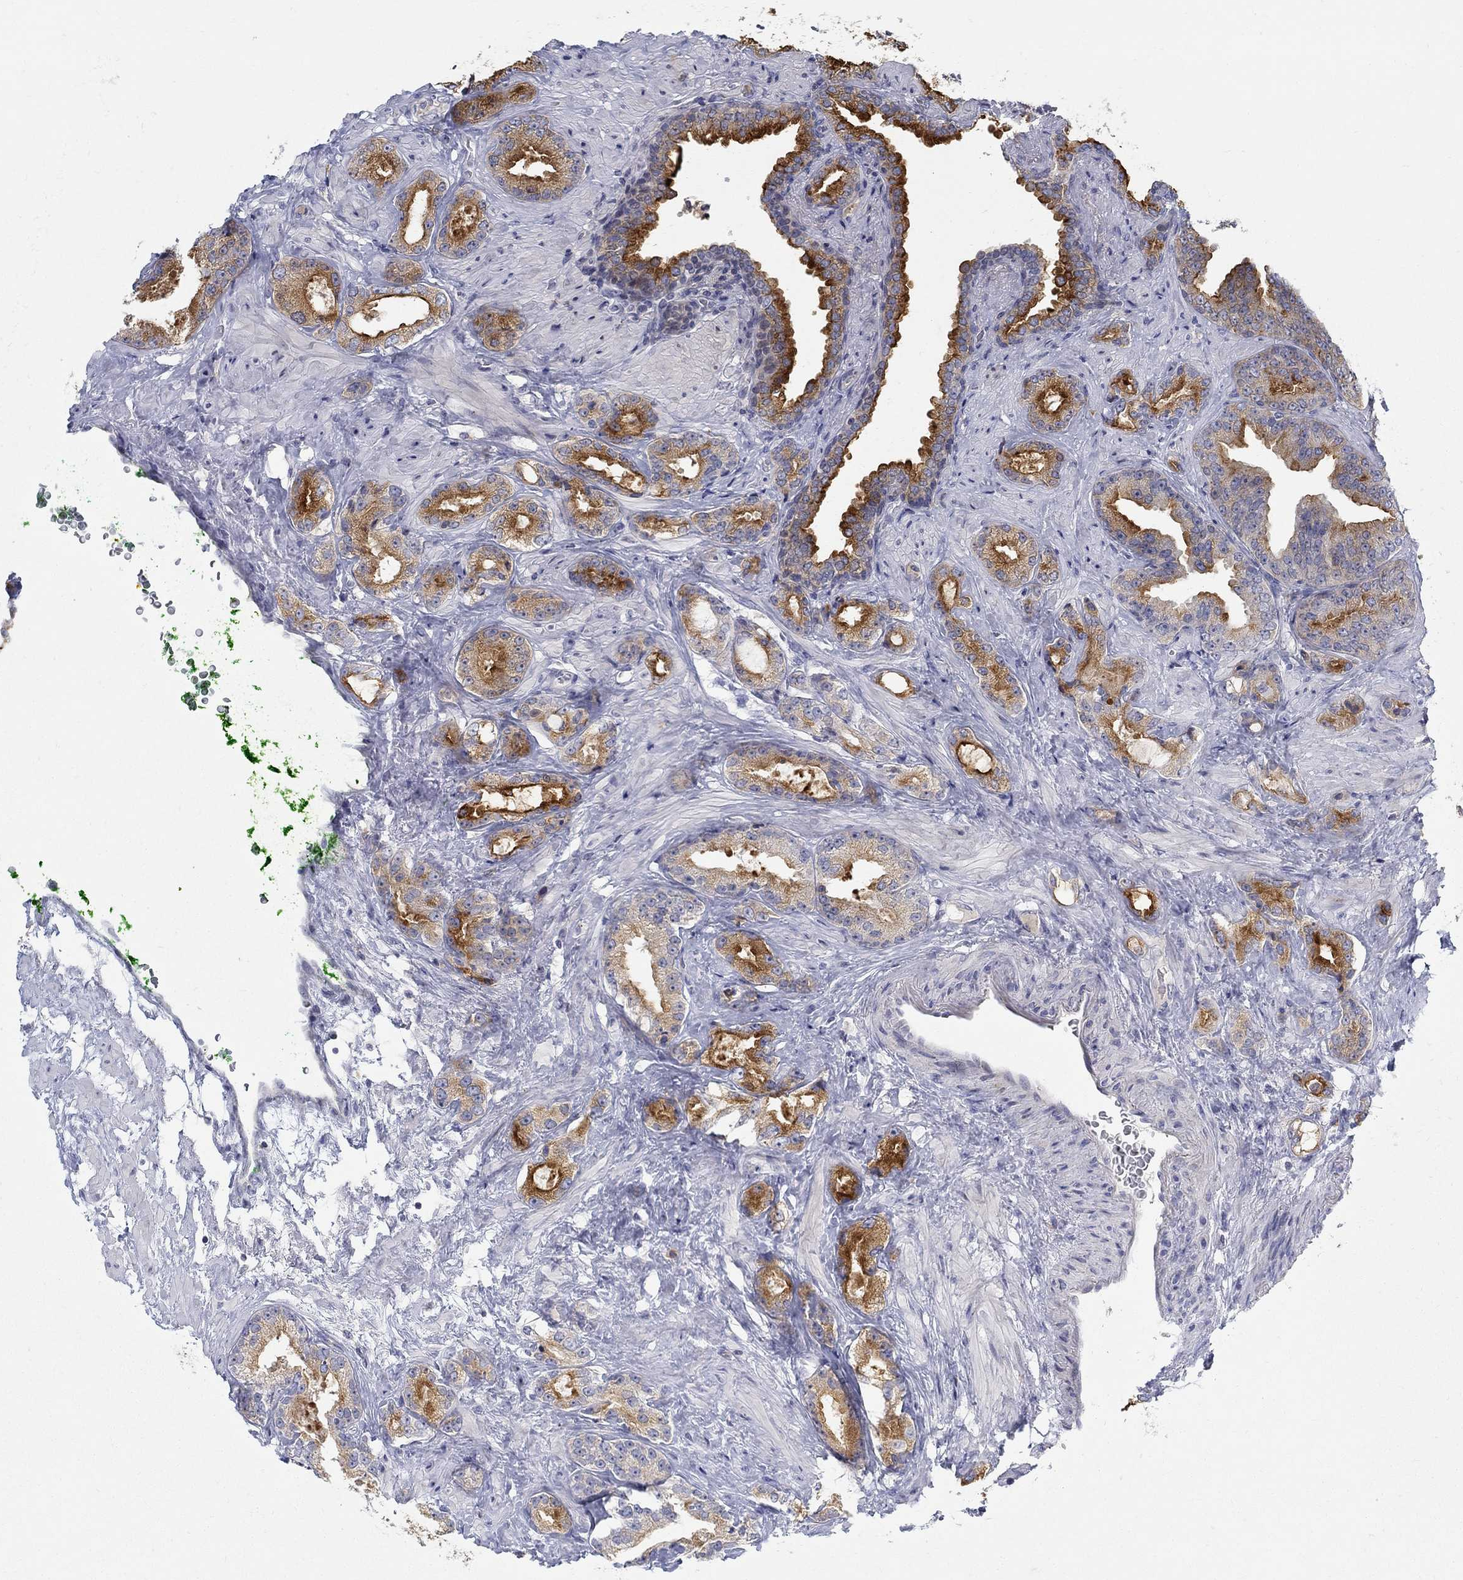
{"staining": {"intensity": "strong", "quantity": ">75%", "location": "cytoplasmic/membranous"}, "tissue": "prostate cancer", "cell_type": "Tumor cells", "image_type": "cancer", "snomed": [{"axis": "morphology", "description": "Adenocarcinoma, Low grade"}, {"axis": "topography", "description": "Prostate"}], "caption": "IHC staining of prostate low-grade adenocarcinoma, which exhibits high levels of strong cytoplasmic/membranous staining in approximately >75% of tumor cells indicating strong cytoplasmic/membranous protein expression. The staining was performed using DAB (3,3'-diaminobenzidine) (brown) for protein detection and nuclei were counterstained in hematoxylin (blue).", "gene": "ANO7", "patient": {"sex": "male", "age": 68}}